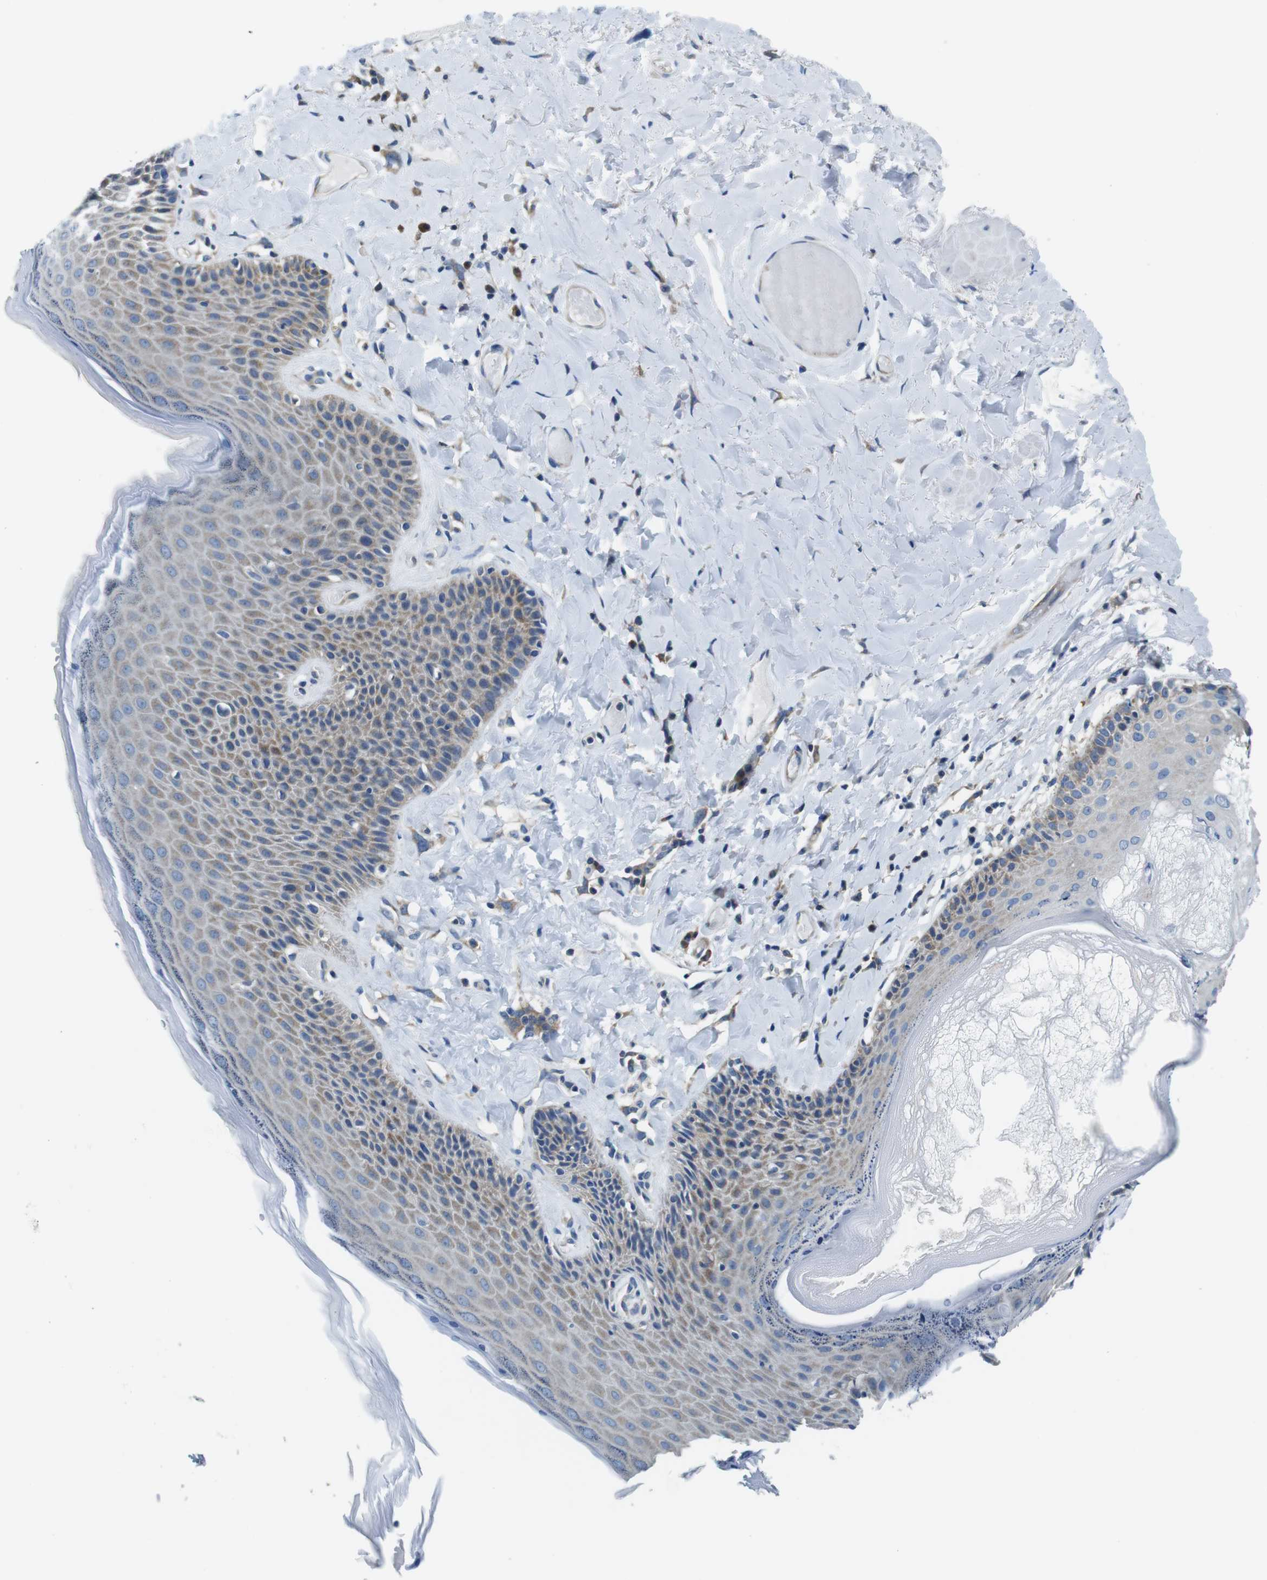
{"staining": {"intensity": "moderate", "quantity": "25%-75%", "location": "cytoplasmic/membranous"}, "tissue": "skin", "cell_type": "Epidermal cells", "image_type": "normal", "snomed": [{"axis": "morphology", "description": "Normal tissue, NOS"}, {"axis": "topography", "description": "Anal"}], "caption": "This is a photomicrograph of immunohistochemistry (IHC) staining of normal skin, which shows moderate staining in the cytoplasmic/membranous of epidermal cells.", "gene": "EIF2B5", "patient": {"sex": "male", "age": 69}}